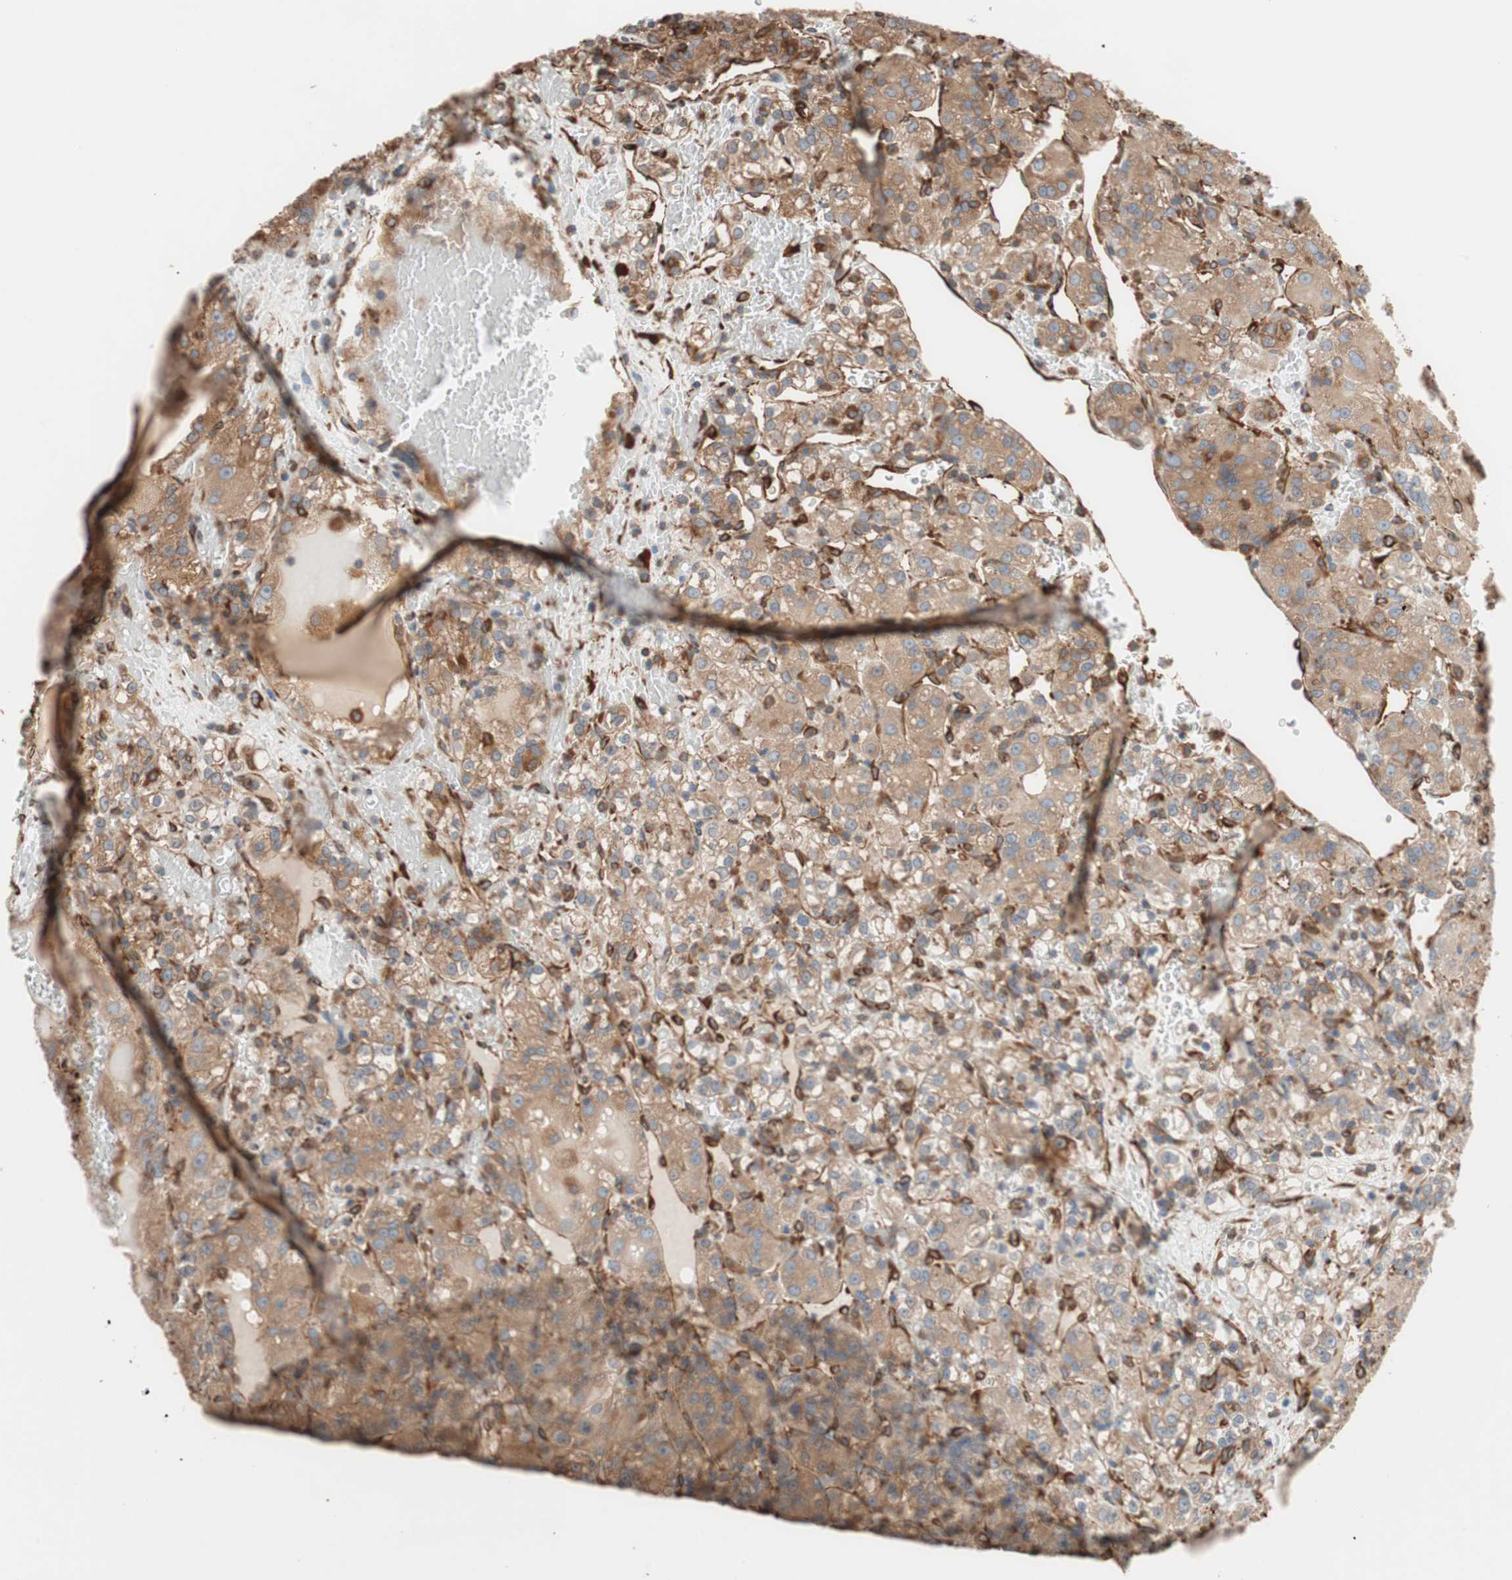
{"staining": {"intensity": "moderate", "quantity": ">75%", "location": "cytoplasmic/membranous"}, "tissue": "renal cancer", "cell_type": "Tumor cells", "image_type": "cancer", "snomed": [{"axis": "morphology", "description": "Normal tissue, NOS"}, {"axis": "morphology", "description": "Adenocarcinoma, NOS"}, {"axis": "topography", "description": "Kidney"}], "caption": "This is a histology image of IHC staining of adenocarcinoma (renal), which shows moderate expression in the cytoplasmic/membranous of tumor cells.", "gene": "GPSM2", "patient": {"sex": "male", "age": 61}}